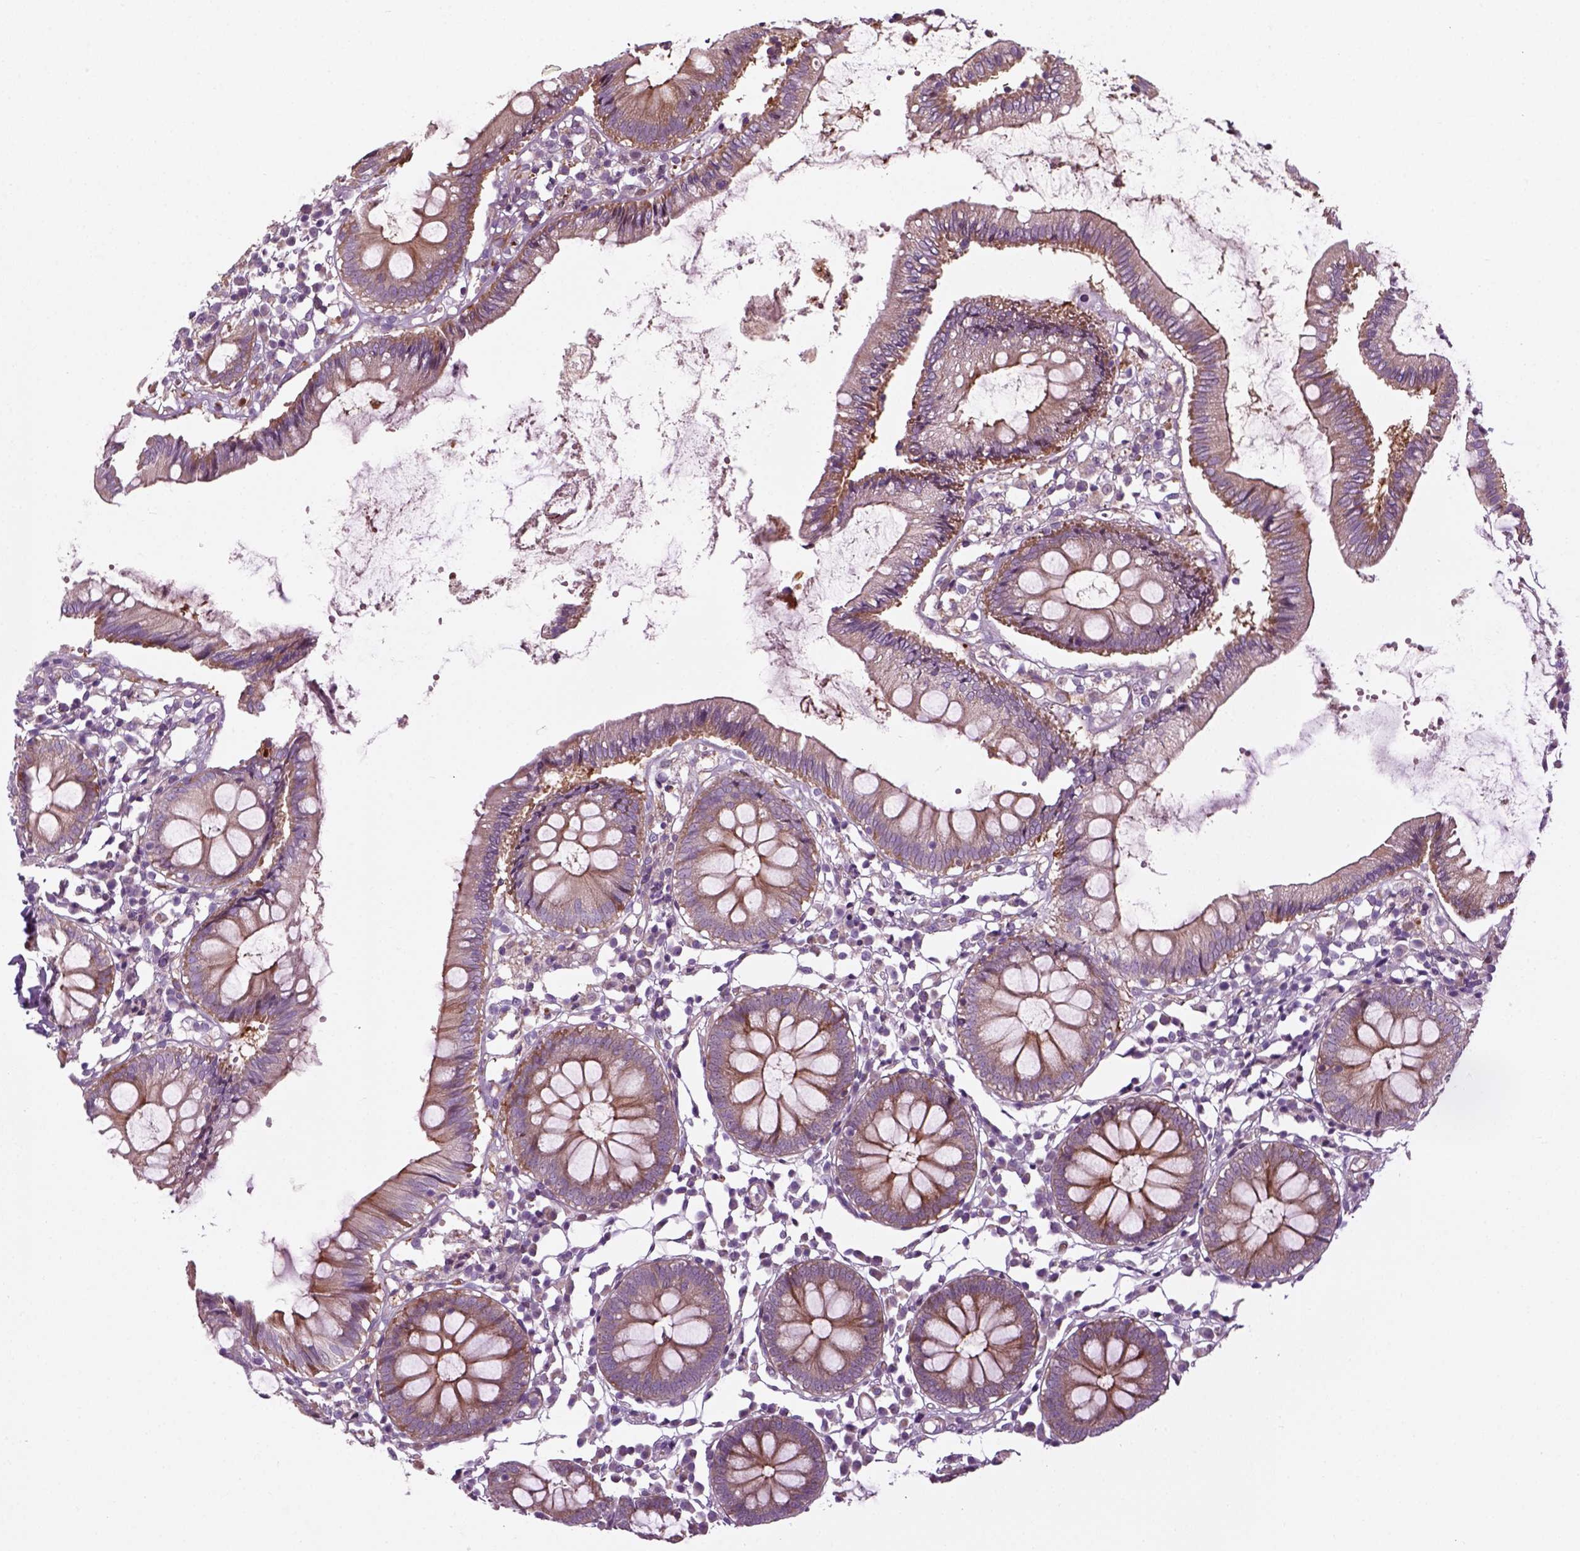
{"staining": {"intensity": "weak", "quantity": ">75%", "location": "cytoplasmic/membranous"}, "tissue": "colon", "cell_type": "Endothelial cells", "image_type": "normal", "snomed": [{"axis": "morphology", "description": "Normal tissue, NOS"}, {"axis": "morphology", "description": "Adenocarcinoma, NOS"}, {"axis": "topography", "description": "Colon"}], "caption": "Brown immunohistochemical staining in unremarkable human colon shows weak cytoplasmic/membranous positivity in about >75% of endothelial cells. The protein of interest is stained brown, and the nuclei are stained in blue (DAB IHC with brightfield microscopy, high magnification).", "gene": "DNASE1L1", "patient": {"sex": "male", "age": 83}}